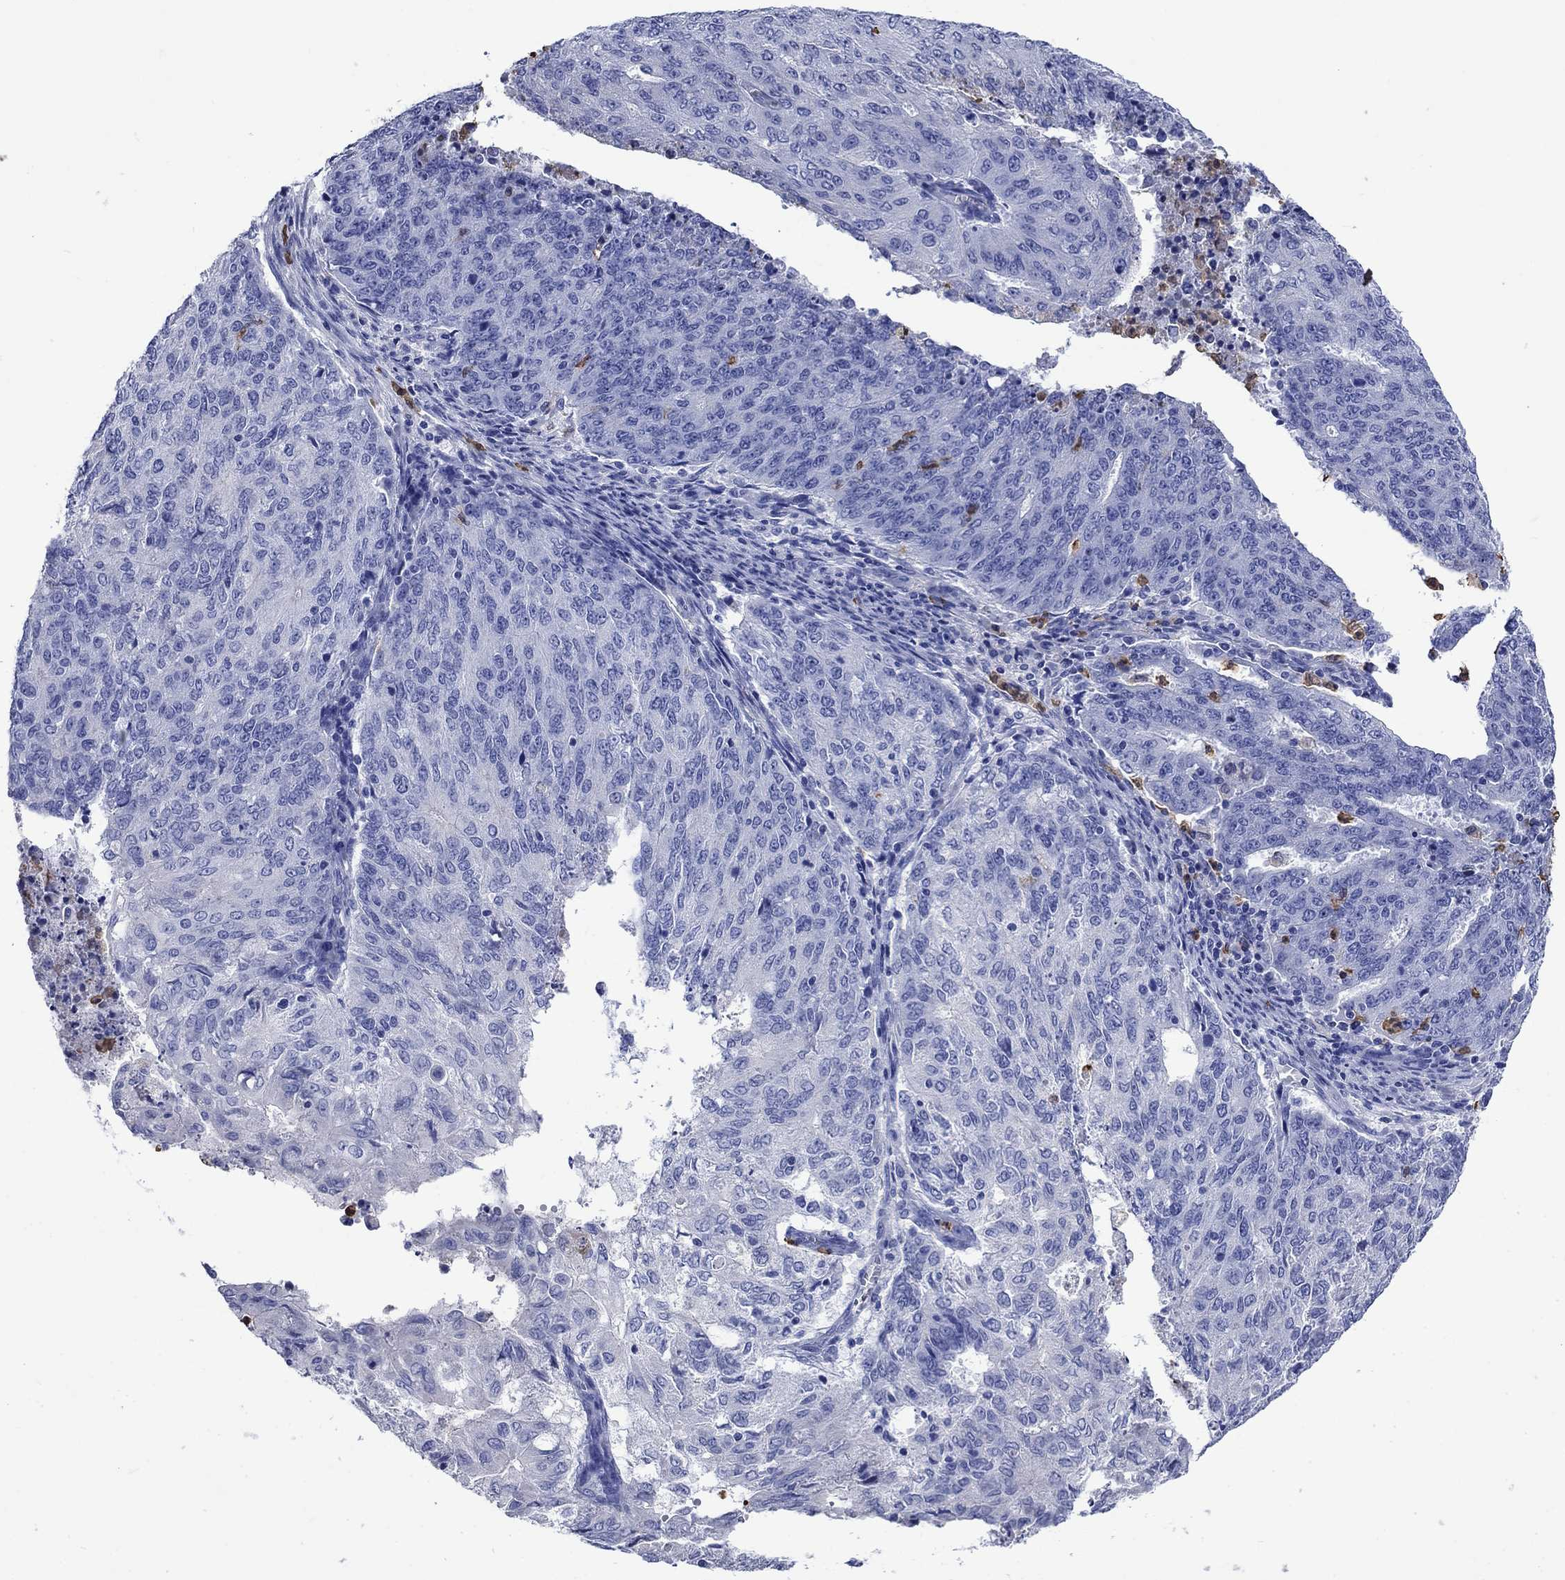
{"staining": {"intensity": "negative", "quantity": "none", "location": "none"}, "tissue": "endometrial cancer", "cell_type": "Tumor cells", "image_type": "cancer", "snomed": [{"axis": "morphology", "description": "Adenocarcinoma, NOS"}, {"axis": "topography", "description": "Endometrium"}], "caption": "Tumor cells are negative for protein expression in human endometrial adenocarcinoma. (DAB IHC visualized using brightfield microscopy, high magnification).", "gene": "TFR2", "patient": {"sex": "female", "age": 82}}